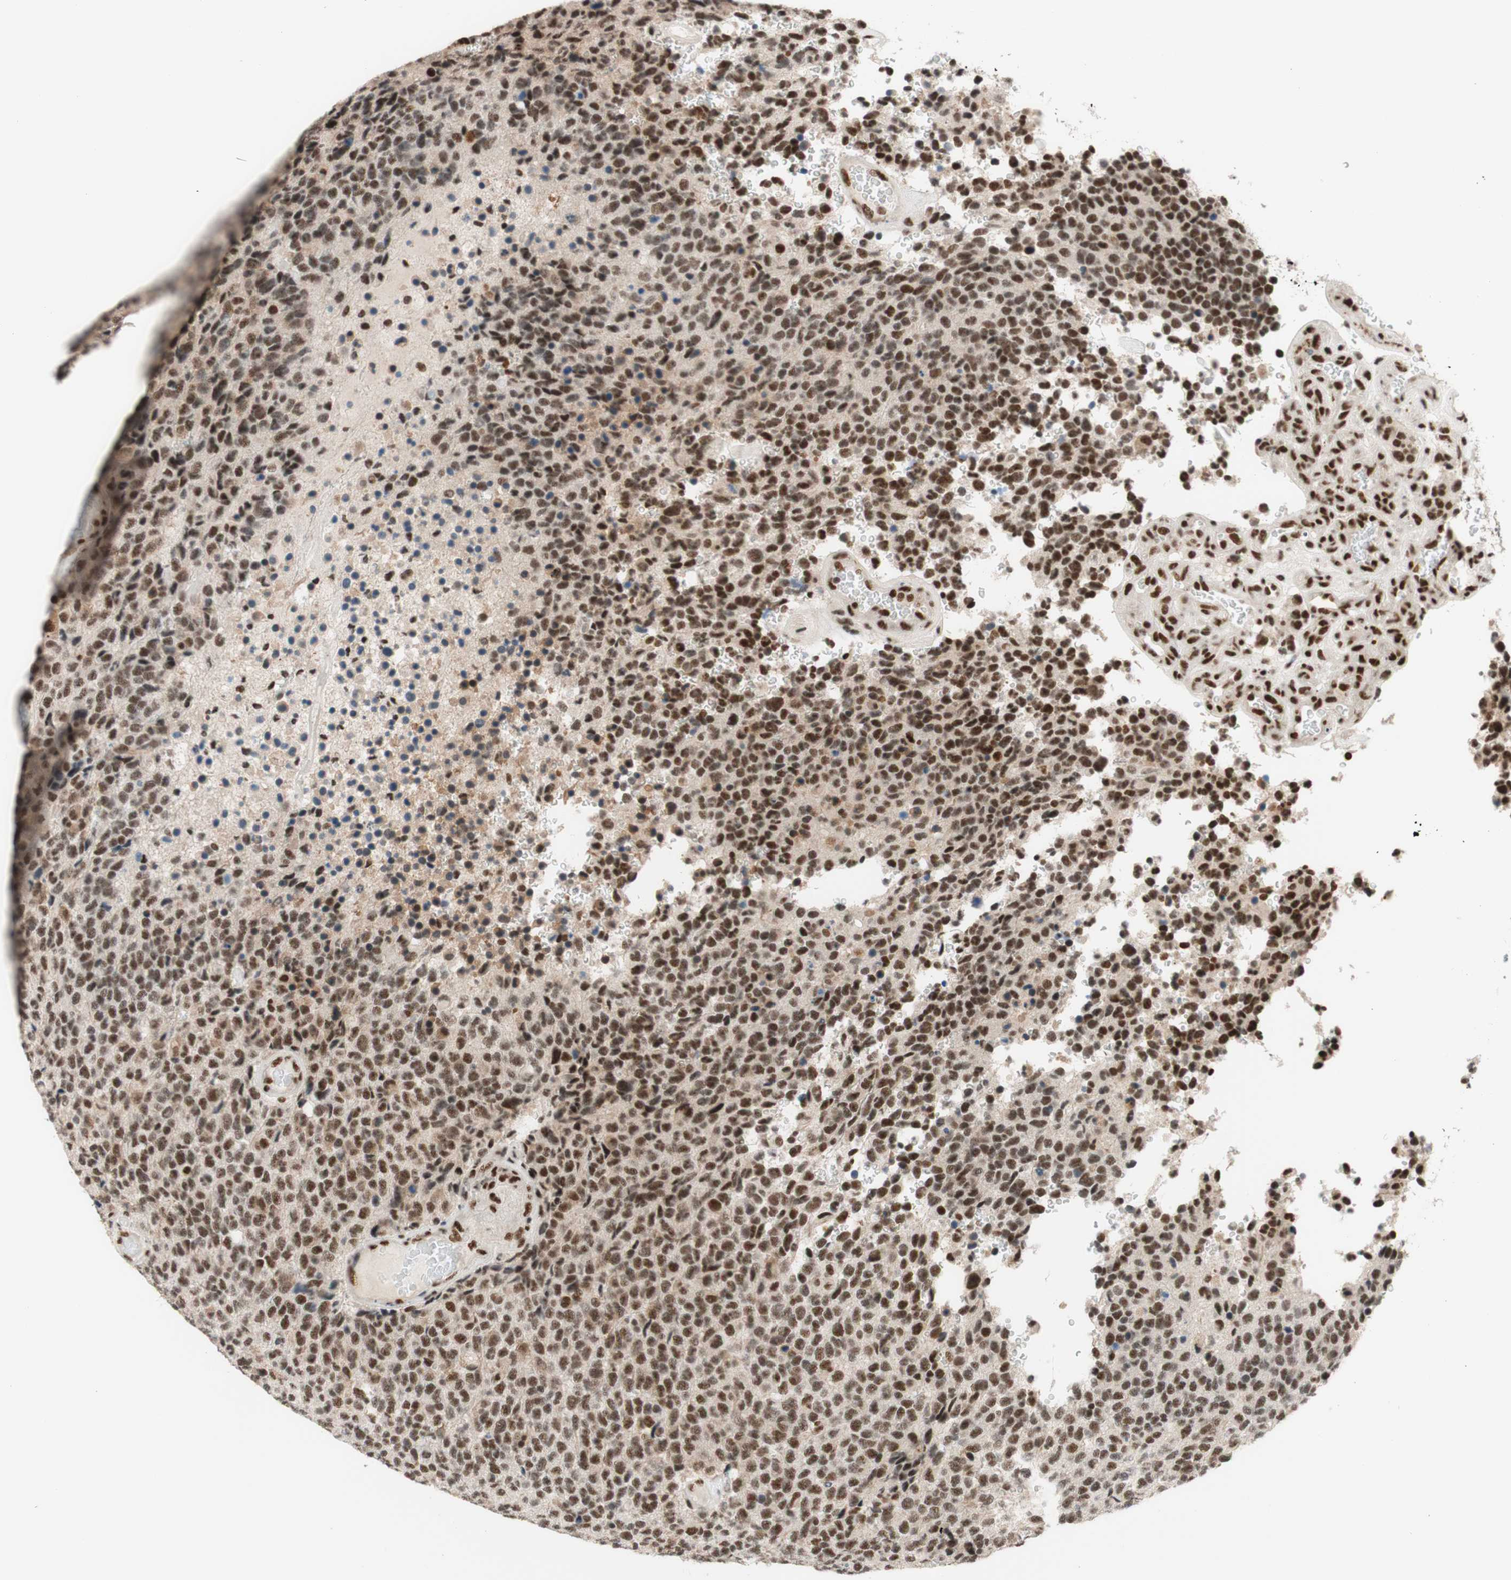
{"staining": {"intensity": "strong", "quantity": ">75%", "location": "nuclear"}, "tissue": "glioma", "cell_type": "Tumor cells", "image_type": "cancer", "snomed": [{"axis": "morphology", "description": "Glioma, malignant, High grade"}, {"axis": "topography", "description": "pancreas cauda"}], "caption": "Tumor cells show high levels of strong nuclear positivity in about >75% of cells in human malignant glioma (high-grade).", "gene": "PRPF19", "patient": {"sex": "male", "age": 60}}